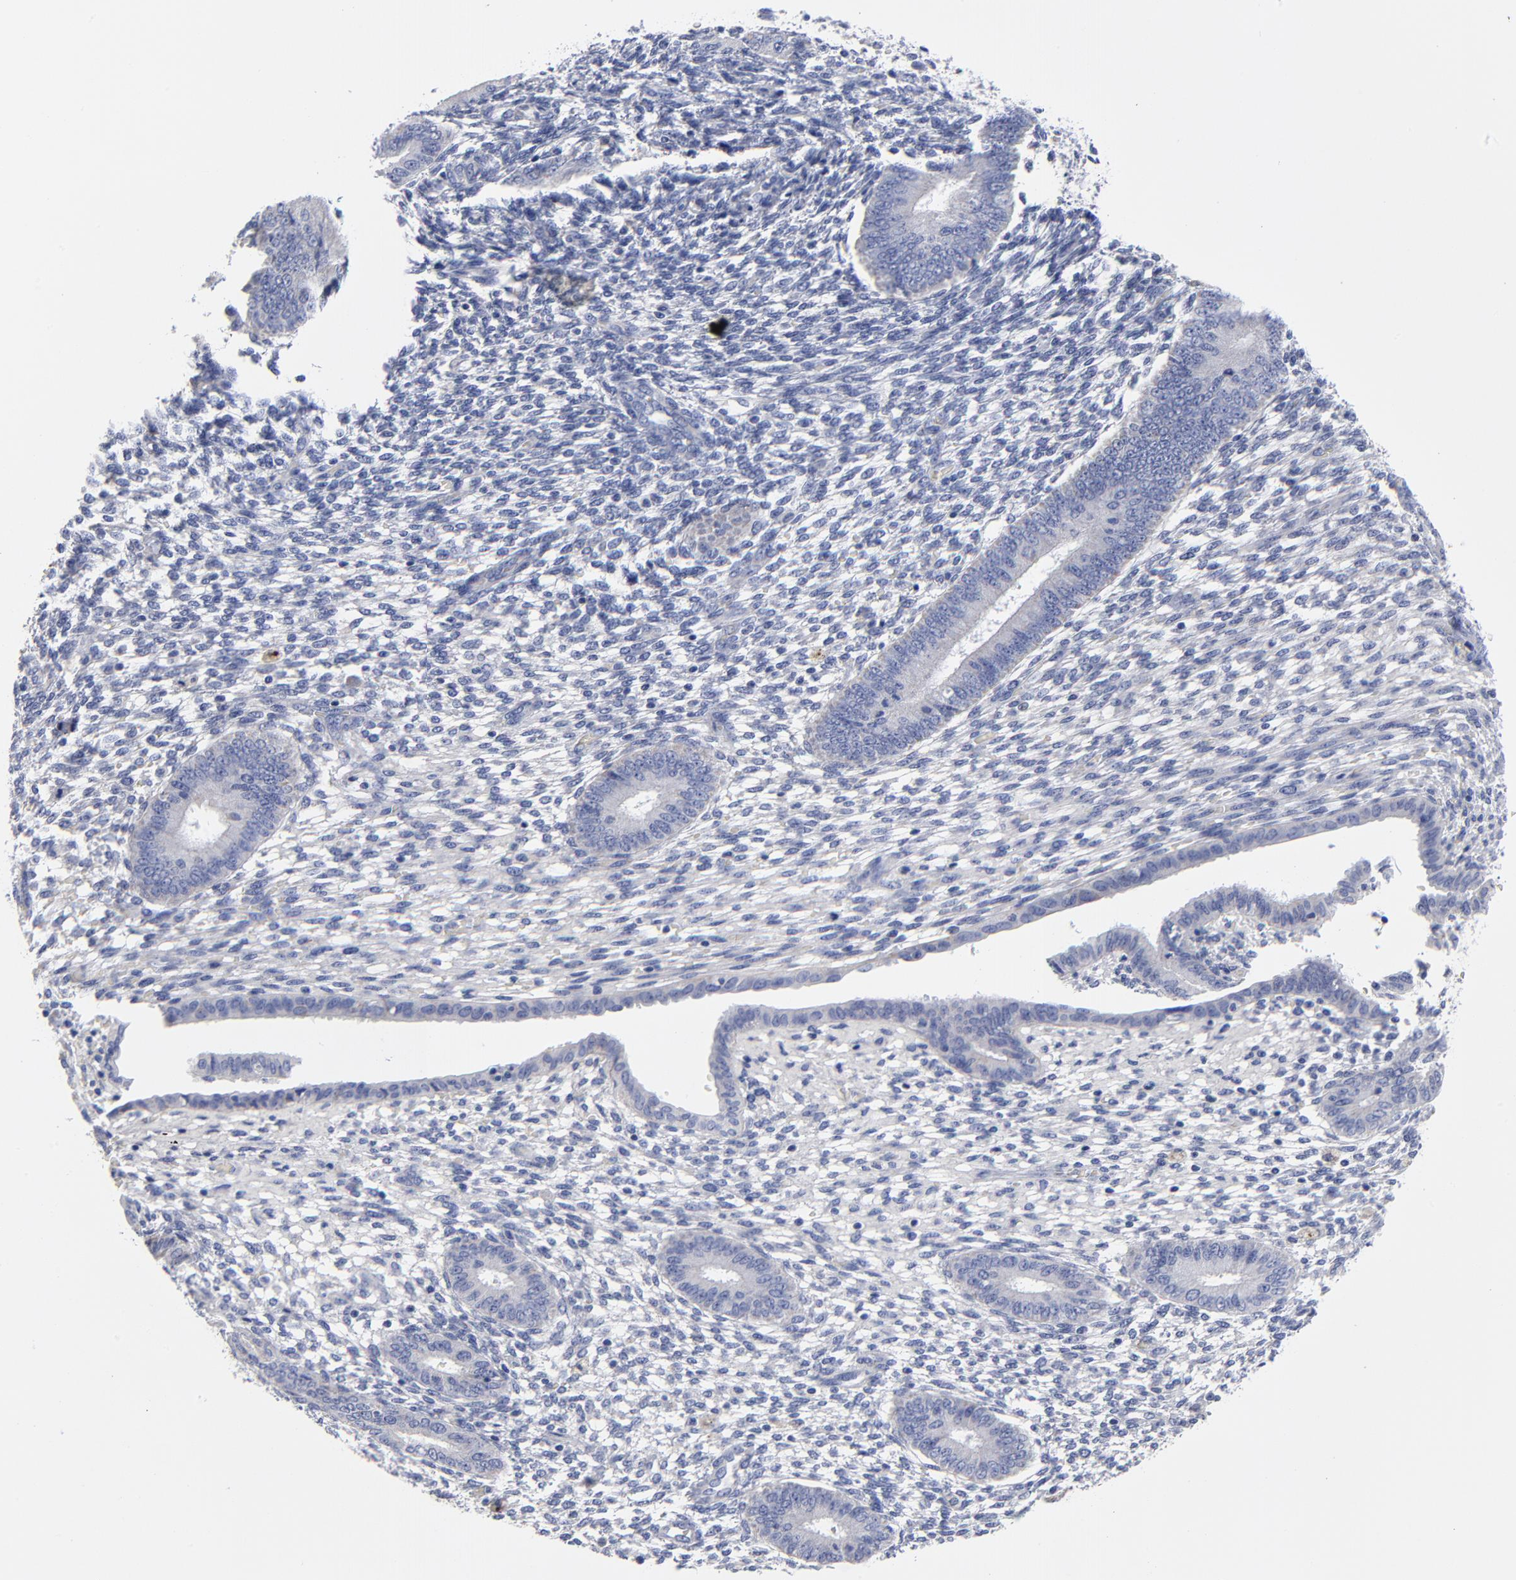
{"staining": {"intensity": "negative", "quantity": "none", "location": "none"}, "tissue": "endometrium", "cell_type": "Cells in endometrial stroma", "image_type": "normal", "snomed": [{"axis": "morphology", "description": "Normal tissue, NOS"}, {"axis": "topography", "description": "Endometrium"}], "caption": "Immunohistochemistry (IHC) of benign endometrium displays no positivity in cells in endometrial stroma. (DAB (3,3'-diaminobenzidine) IHC, high magnification).", "gene": "PTP4A1", "patient": {"sex": "female", "age": 42}}